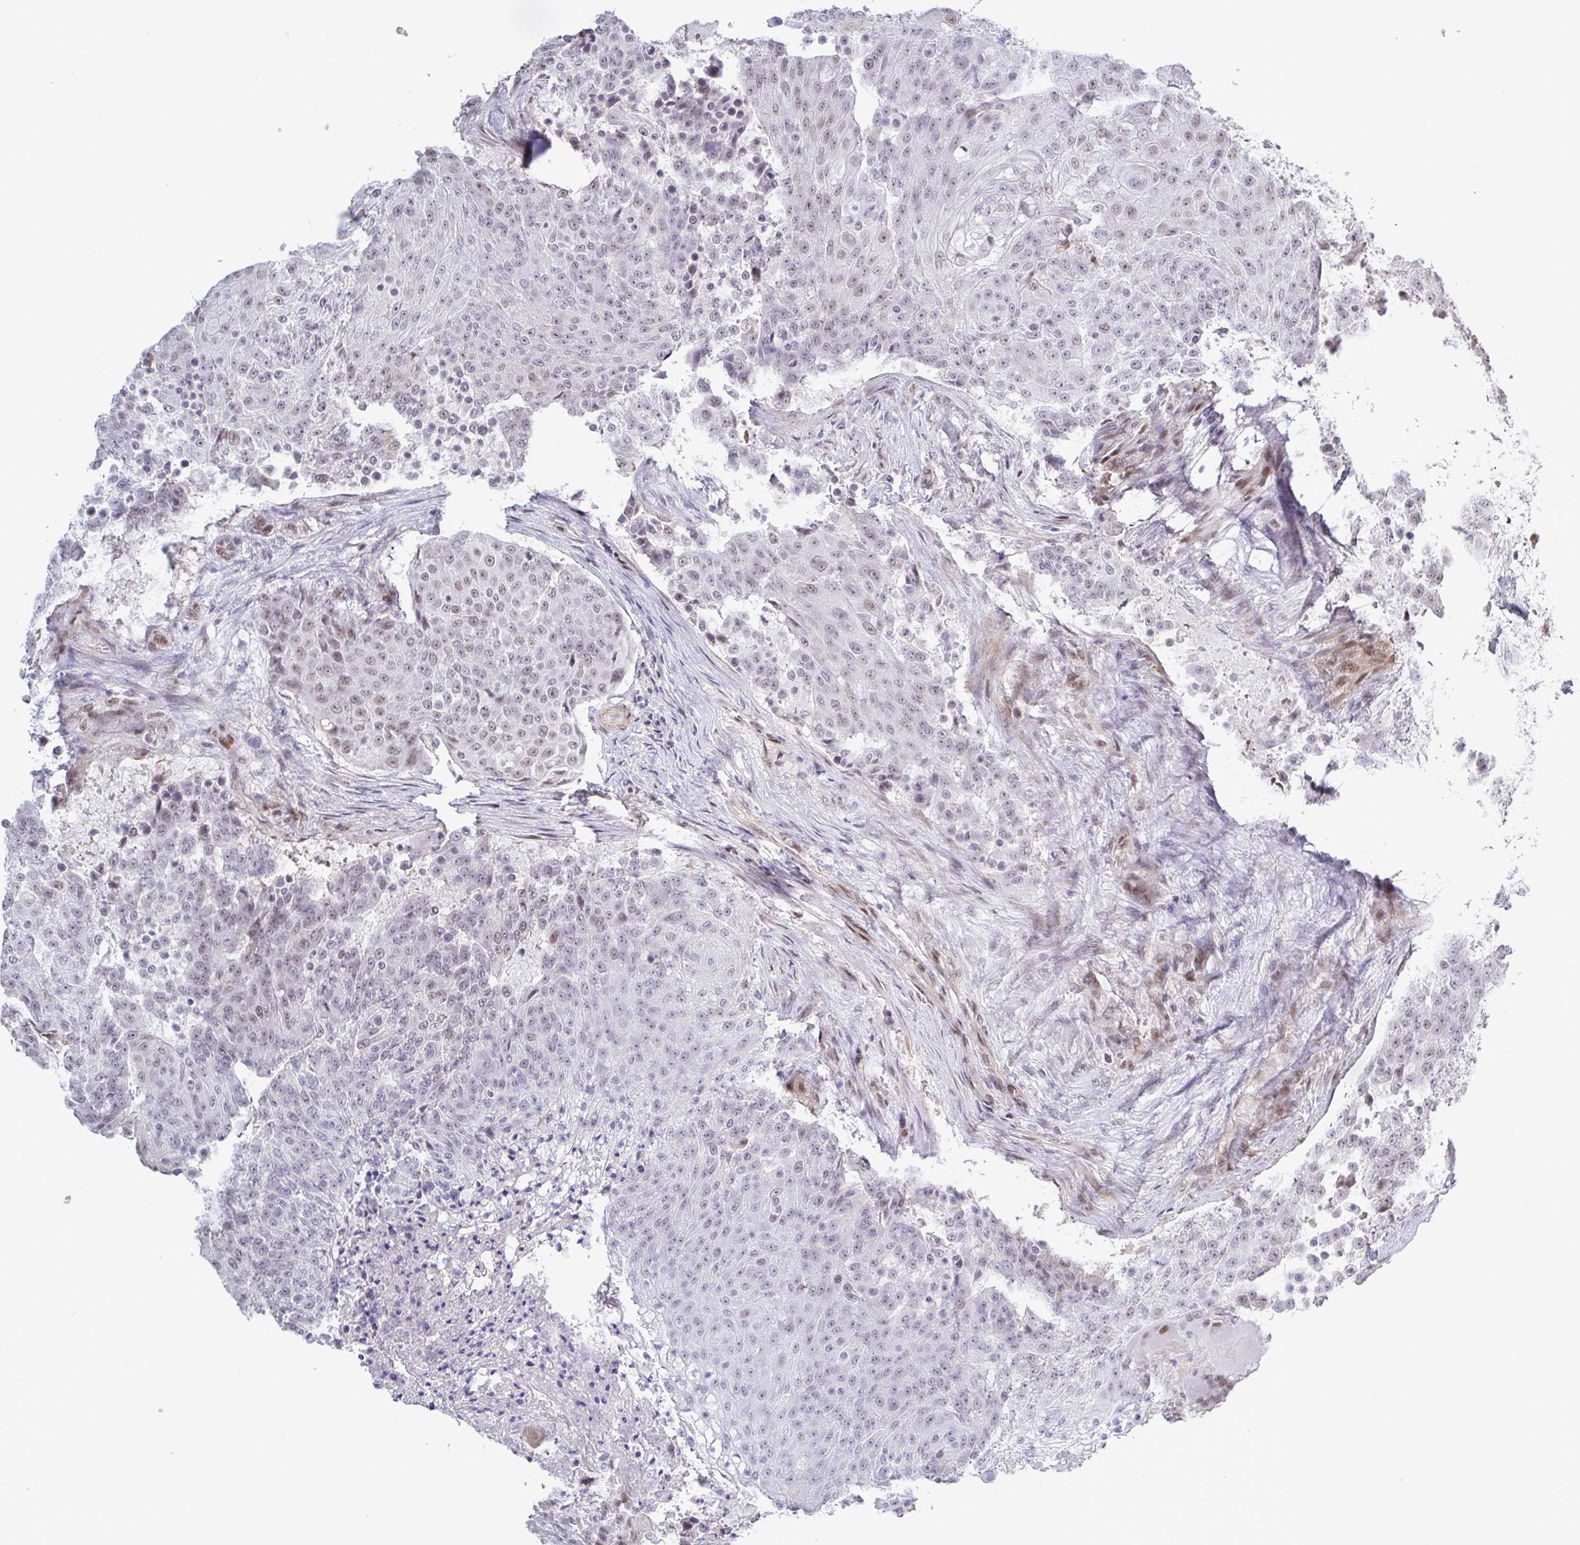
{"staining": {"intensity": "weak", "quantity": "25%-75%", "location": "nuclear"}, "tissue": "urothelial cancer", "cell_type": "Tumor cells", "image_type": "cancer", "snomed": [{"axis": "morphology", "description": "Urothelial carcinoma, High grade"}, {"axis": "topography", "description": "Urinary bladder"}], "caption": "Immunohistochemical staining of urothelial cancer reveals low levels of weak nuclear expression in approximately 25%-75% of tumor cells.", "gene": "BCL7B", "patient": {"sex": "female", "age": 63}}